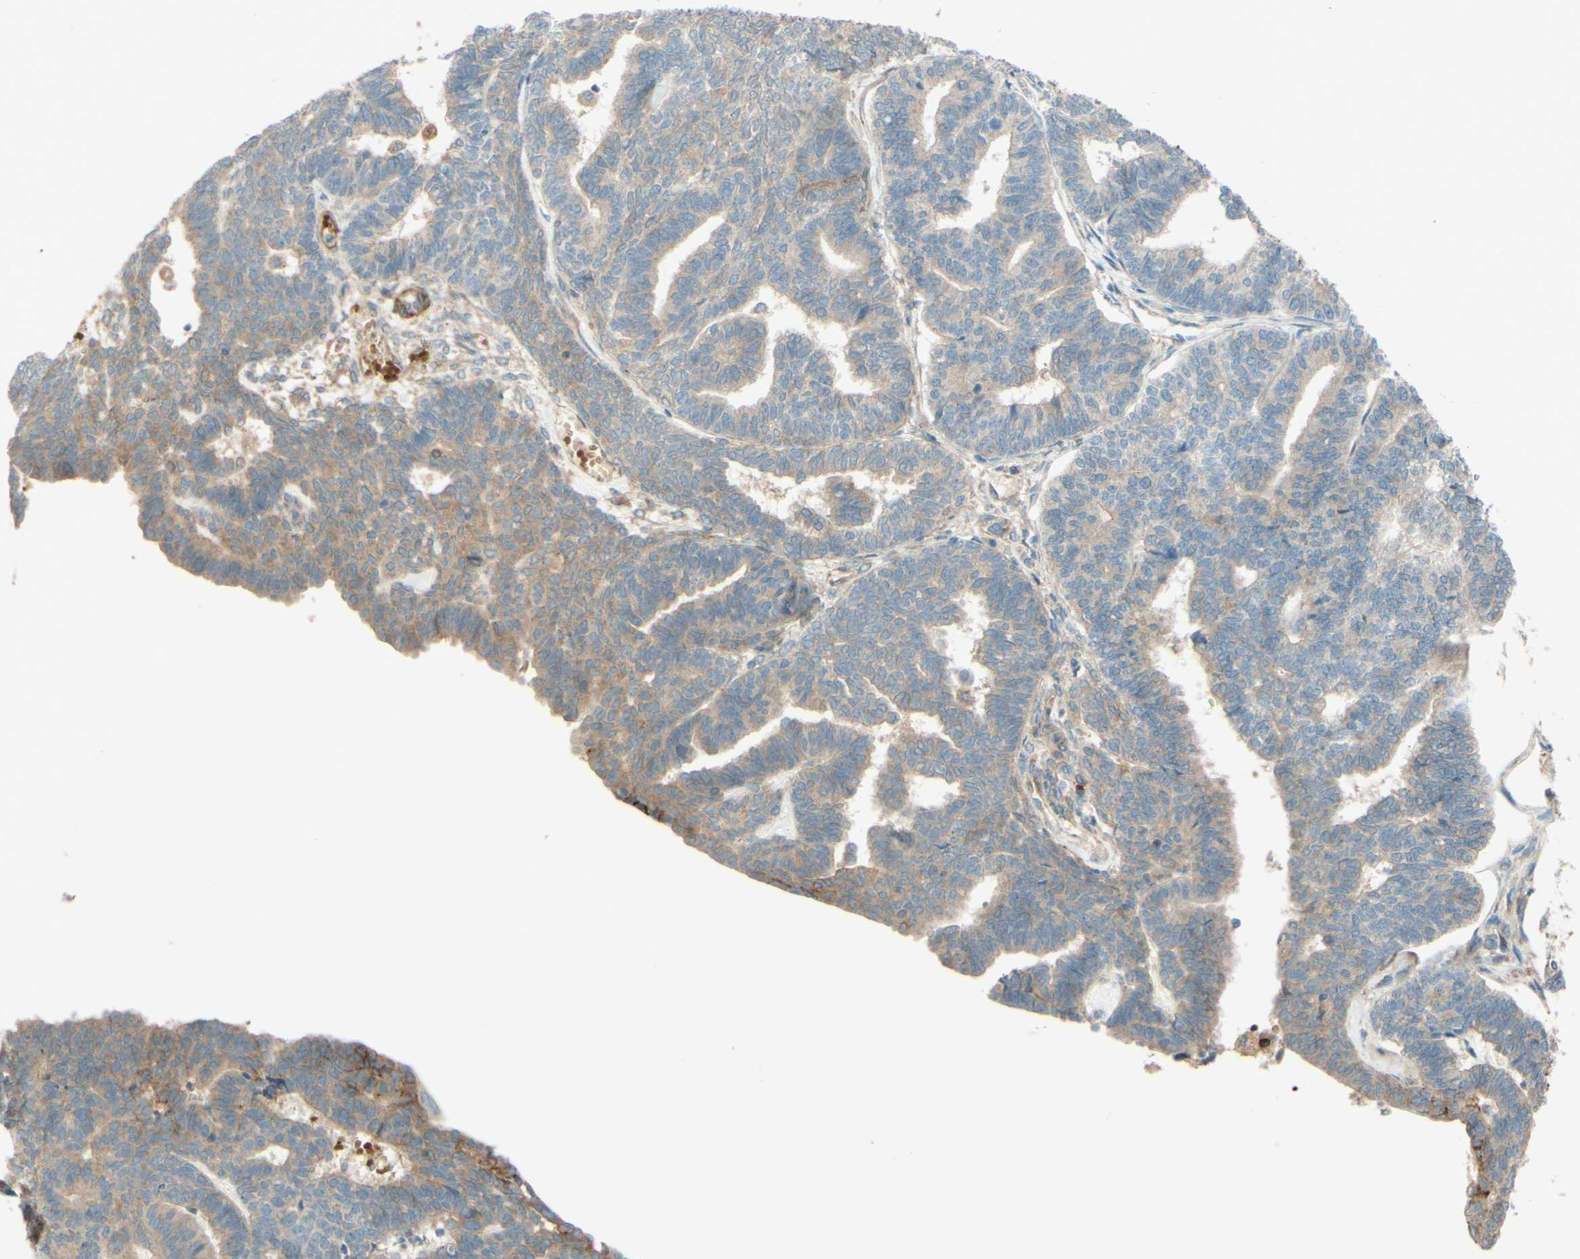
{"staining": {"intensity": "strong", "quantity": "<25%", "location": "cytoplasmic/membranous"}, "tissue": "endometrial cancer", "cell_type": "Tumor cells", "image_type": "cancer", "snomed": [{"axis": "morphology", "description": "Adenocarcinoma, NOS"}, {"axis": "topography", "description": "Endometrium"}], "caption": "Endometrial adenocarcinoma tissue displays strong cytoplasmic/membranous staining in approximately <25% of tumor cells", "gene": "ADAM17", "patient": {"sex": "female", "age": 70}}